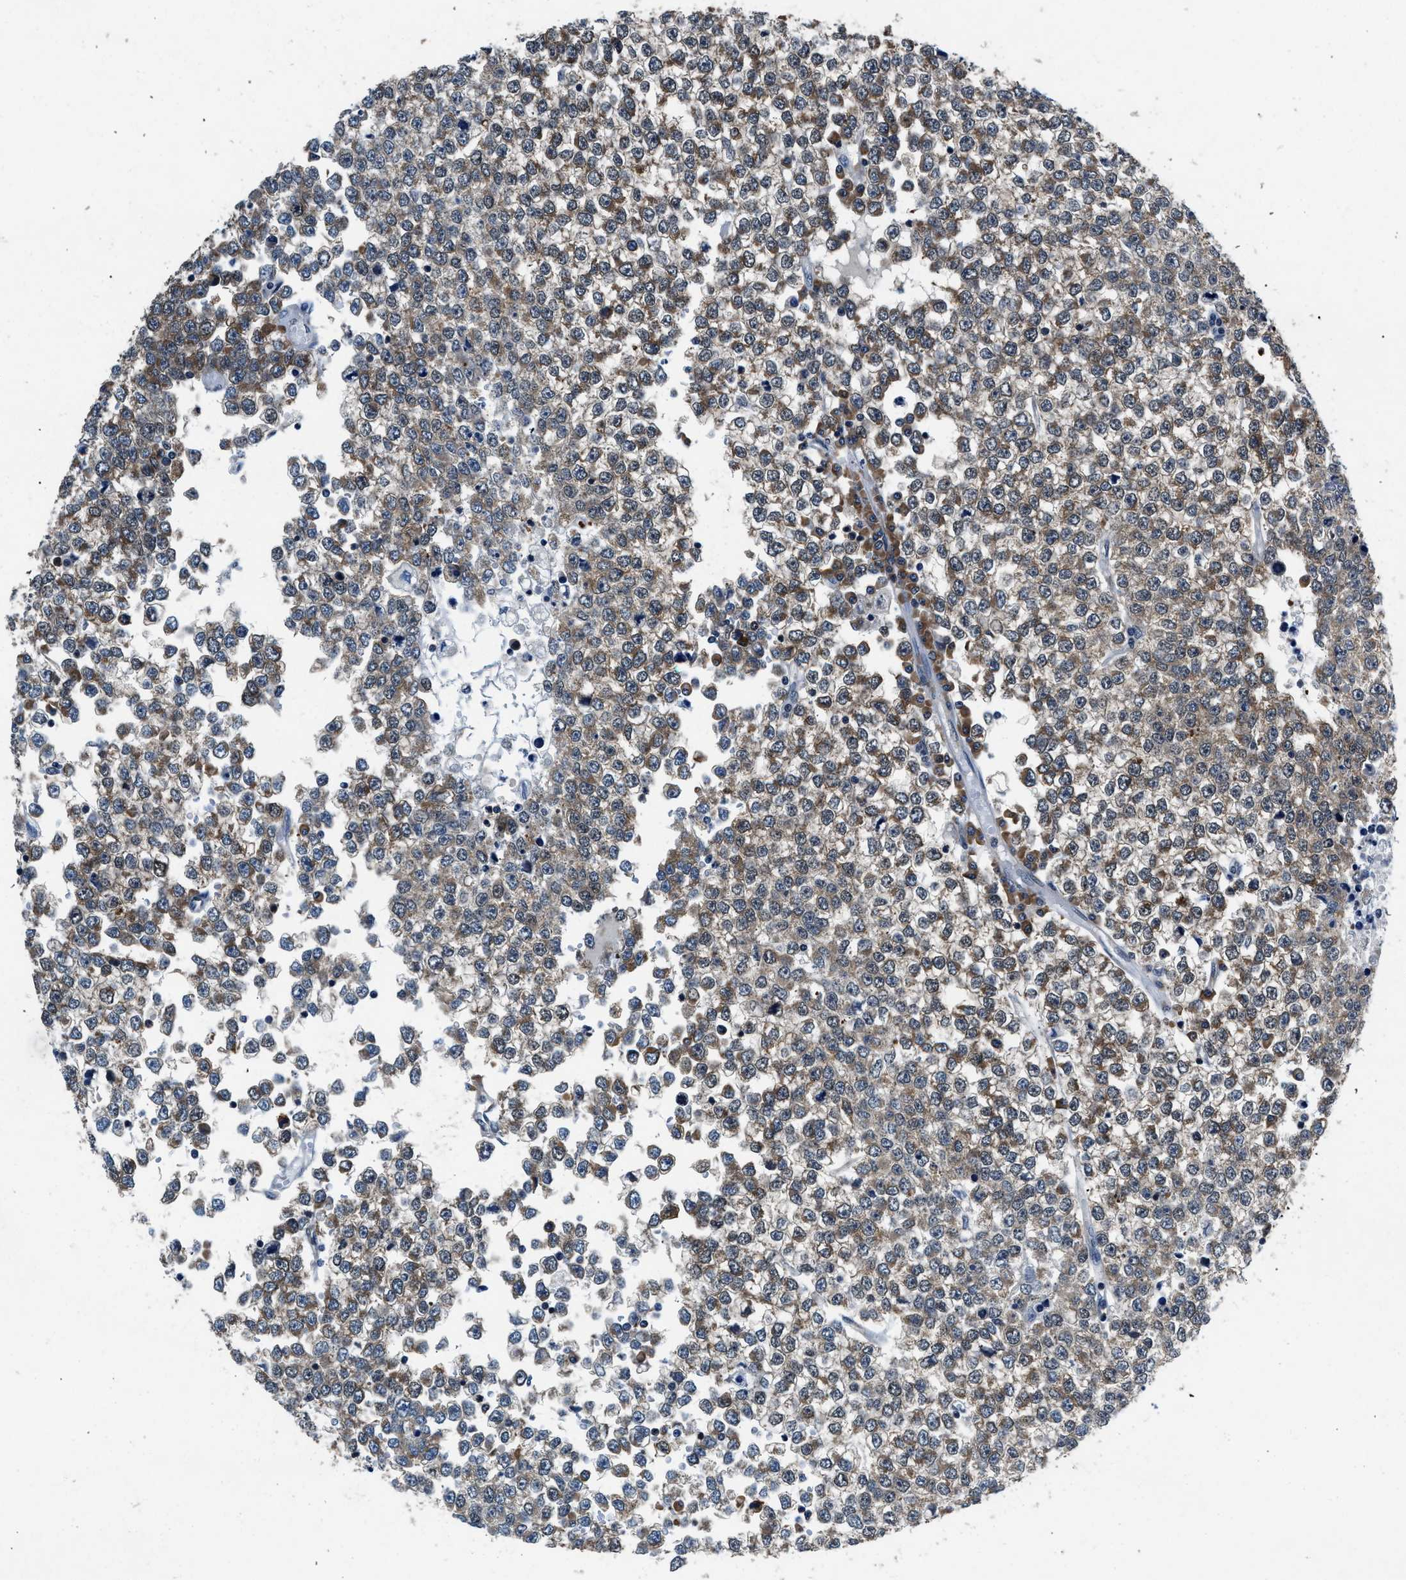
{"staining": {"intensity": "moderate", "quantity": "25%-75%", "location": "cytoplasmic/membranous"}, "tissue": "testis cancer", "cell_type": "Tumor cells", "image_type": "cancer", "snomed": [{"axis": "morphology", "description": "Seminoma, NOS"}, {"axis": "topography", "description": "Testis"}], "caption": "A medium amount of moderate cytoplasmic/membranous expression is identified in approximately 25%-75% of tumor cells in testis cancer tissue.", "gene": "PA2G4", "patient": {"sex": "male", "age": 65}}